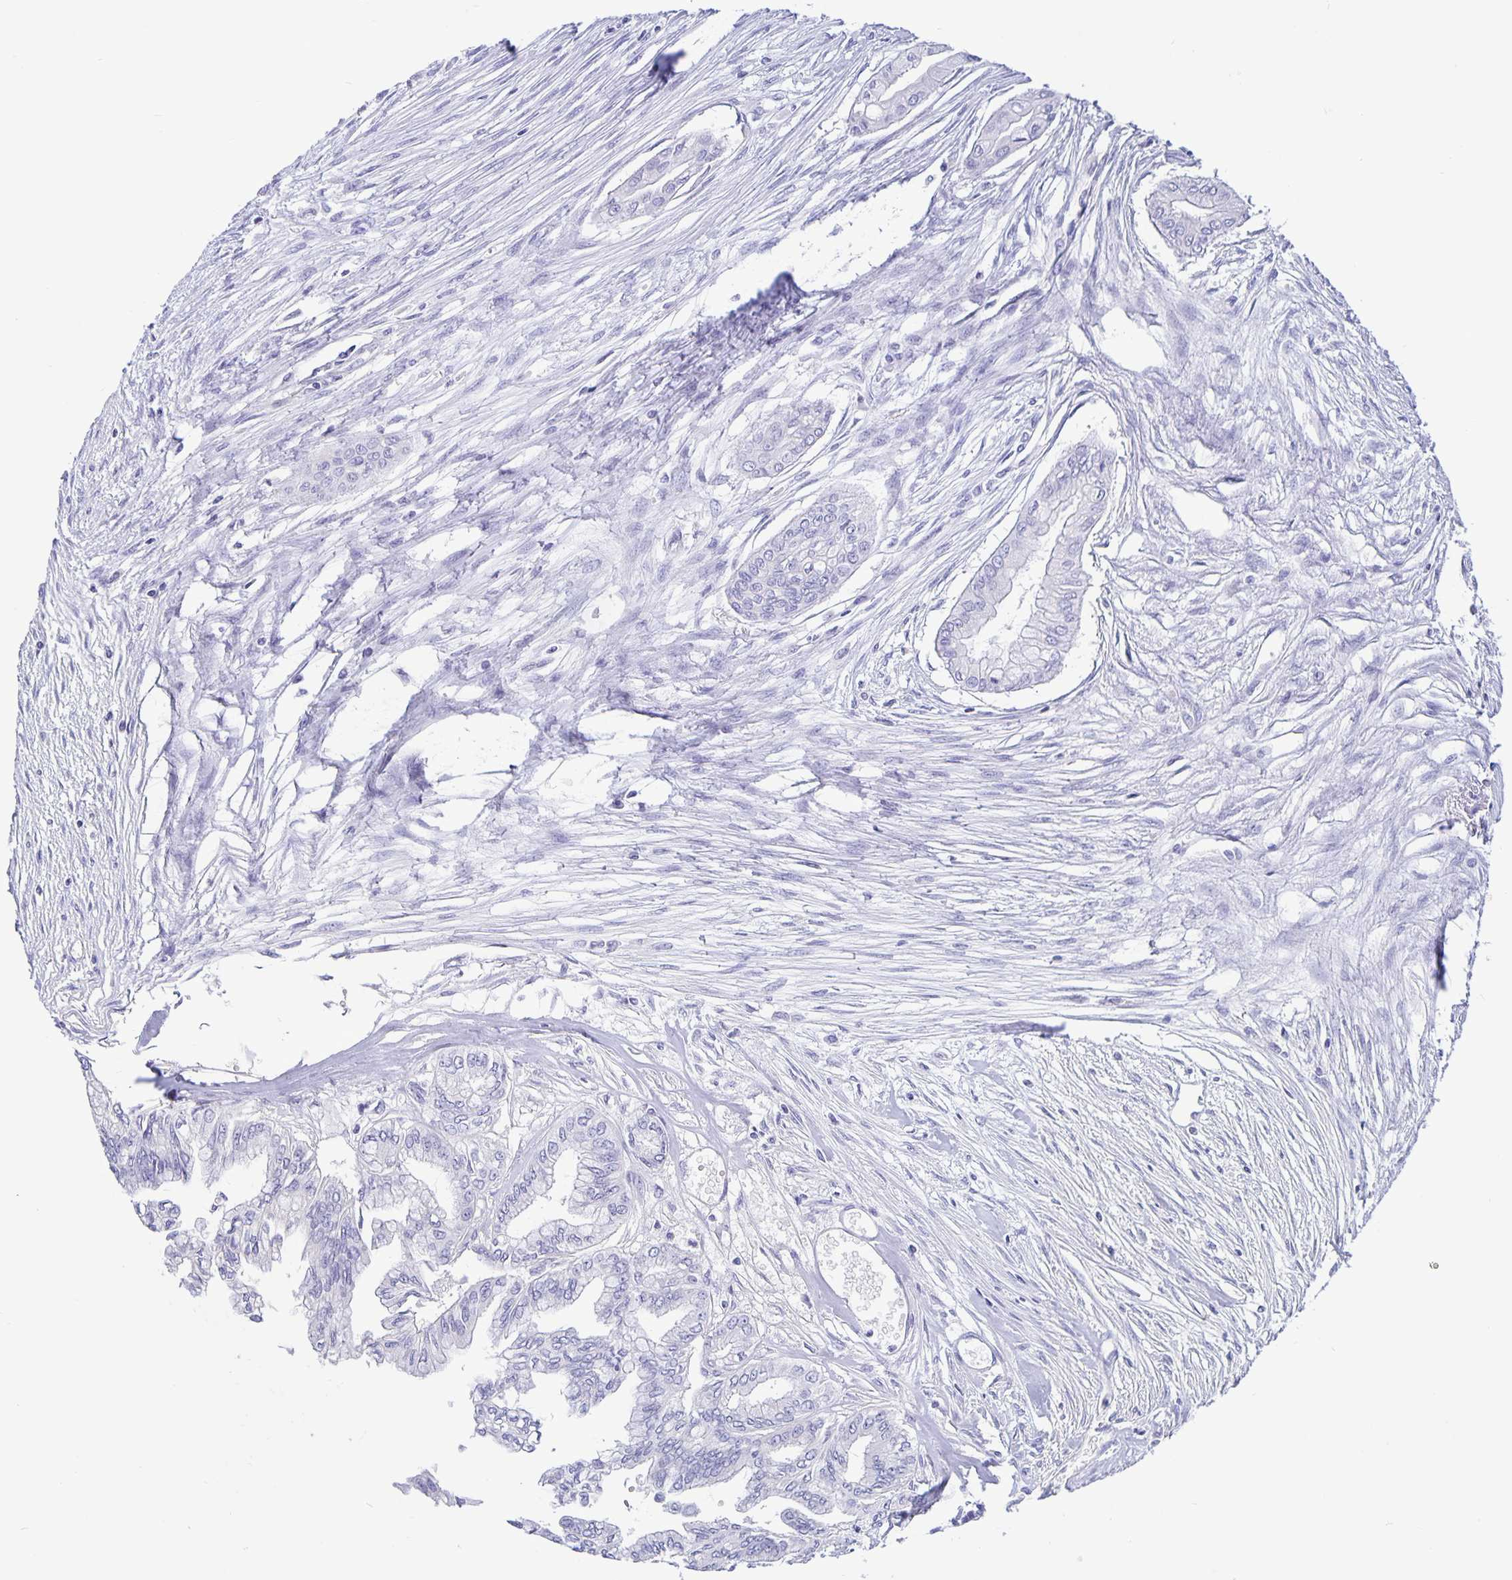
{"staining": {"intensity": "negative", "quantity": "none", "location": "none"}, "tissue": "pancreatic cancer", "cell_type": "Tumor cells", "image_type": "cancer", "snomed": [{"axis": "morphology", "description": "Adenocarcinoma, NOS"}, {"axis": "topography", "description": "Pancreas"}], "caption": "There is no significant staining in tumor cells of pancreatic adenocarcinoma.", "gene": "ERMN", "patient": {"sex": "female", "age": 68}}